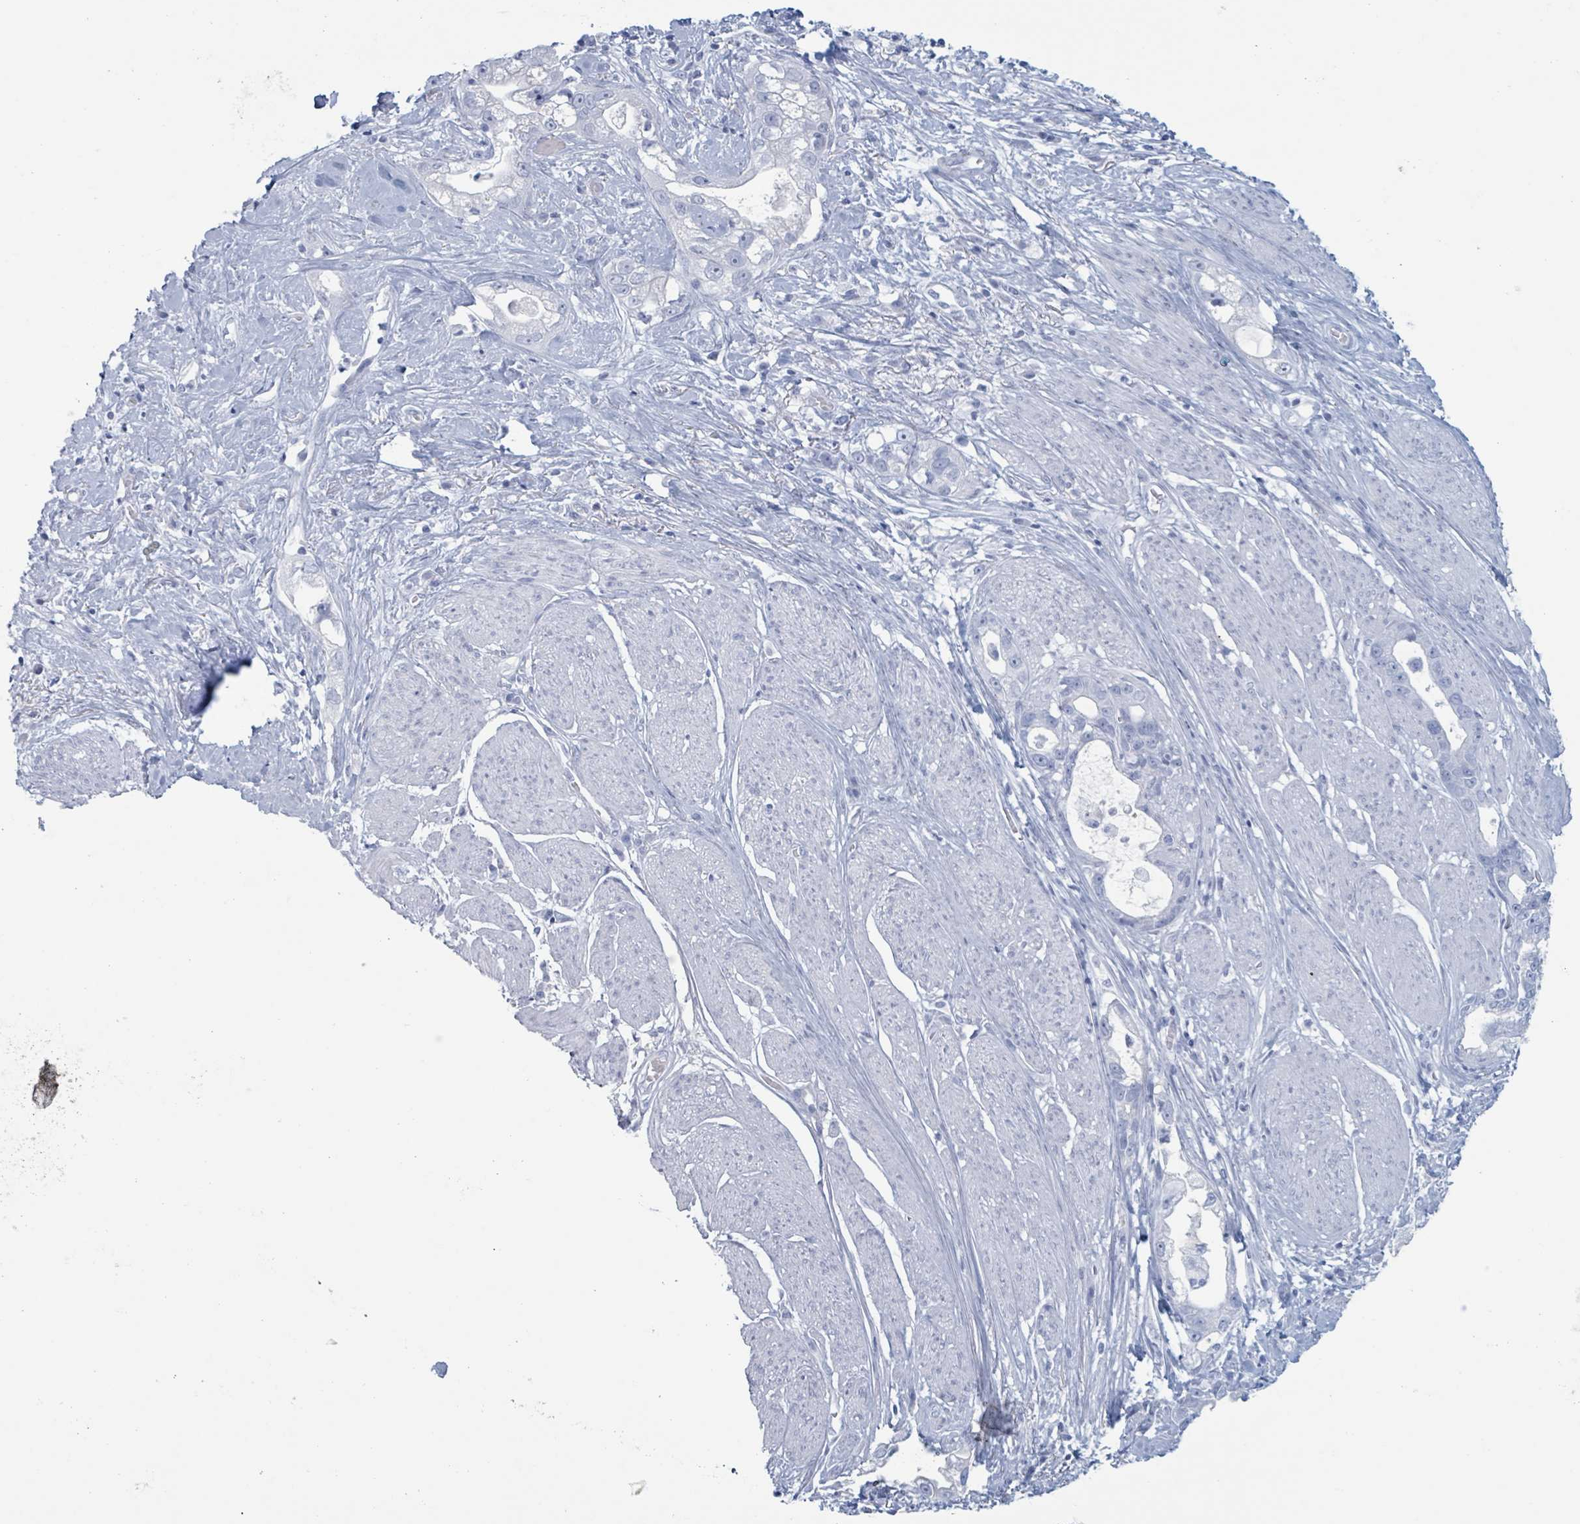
{"staining": {"intensity": "negative", "quantity": "none", "location": "none"}, "tissue": "stomach cancer", "cell_type": "Tumor cells", "image_type": "cancer", "snomed": [{"axis": "morphology", "description": "Adenocarcinoma, NOS"}, {"axis": "topography", "description": "Stomach"}], "caption": "DAB (3,3'-diaminobenzidine) immunohistochemical staining of stomach cancer reveals no significant positivity in tumor cells. (DAB immunohistochemistry, high magnification).", "gene": "KLK4", "patient": {"sex": "male", "age": 55}}